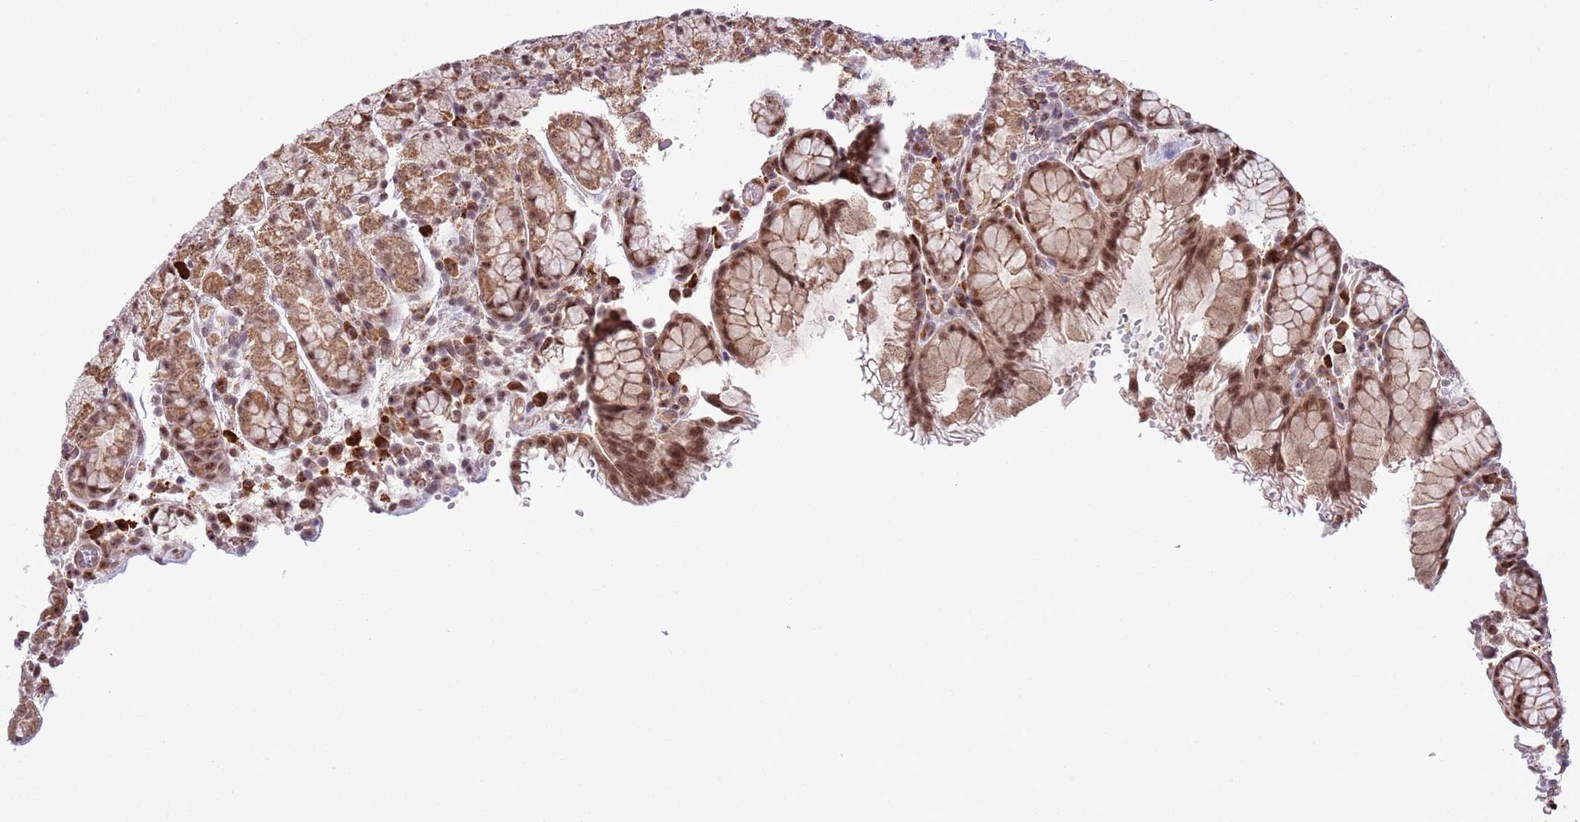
{"staining": {"intensity": "moderate", "quantity": ">75%", "location": "cytoplasmic/membranous,nuclear"}, "tissue": "stomach", "cell_type": "Glandular cells", "image_type": "normal", "snomed": [{"axis": "morphology", "description": "Normal tissue, NOS"}, {"axis": "topography", "description": "Stomach, upper"}, {"axis": "topography", "description": "Stomach"}], "caption": "The image reveals staining of unremarkable stomach, revealing moderate cytoplasmic/membranous,nuclear protein positivity (brown color) within glandular cells.", "gene": "SIPA1L3", "patient": {"sex": "male", "age": 62}}